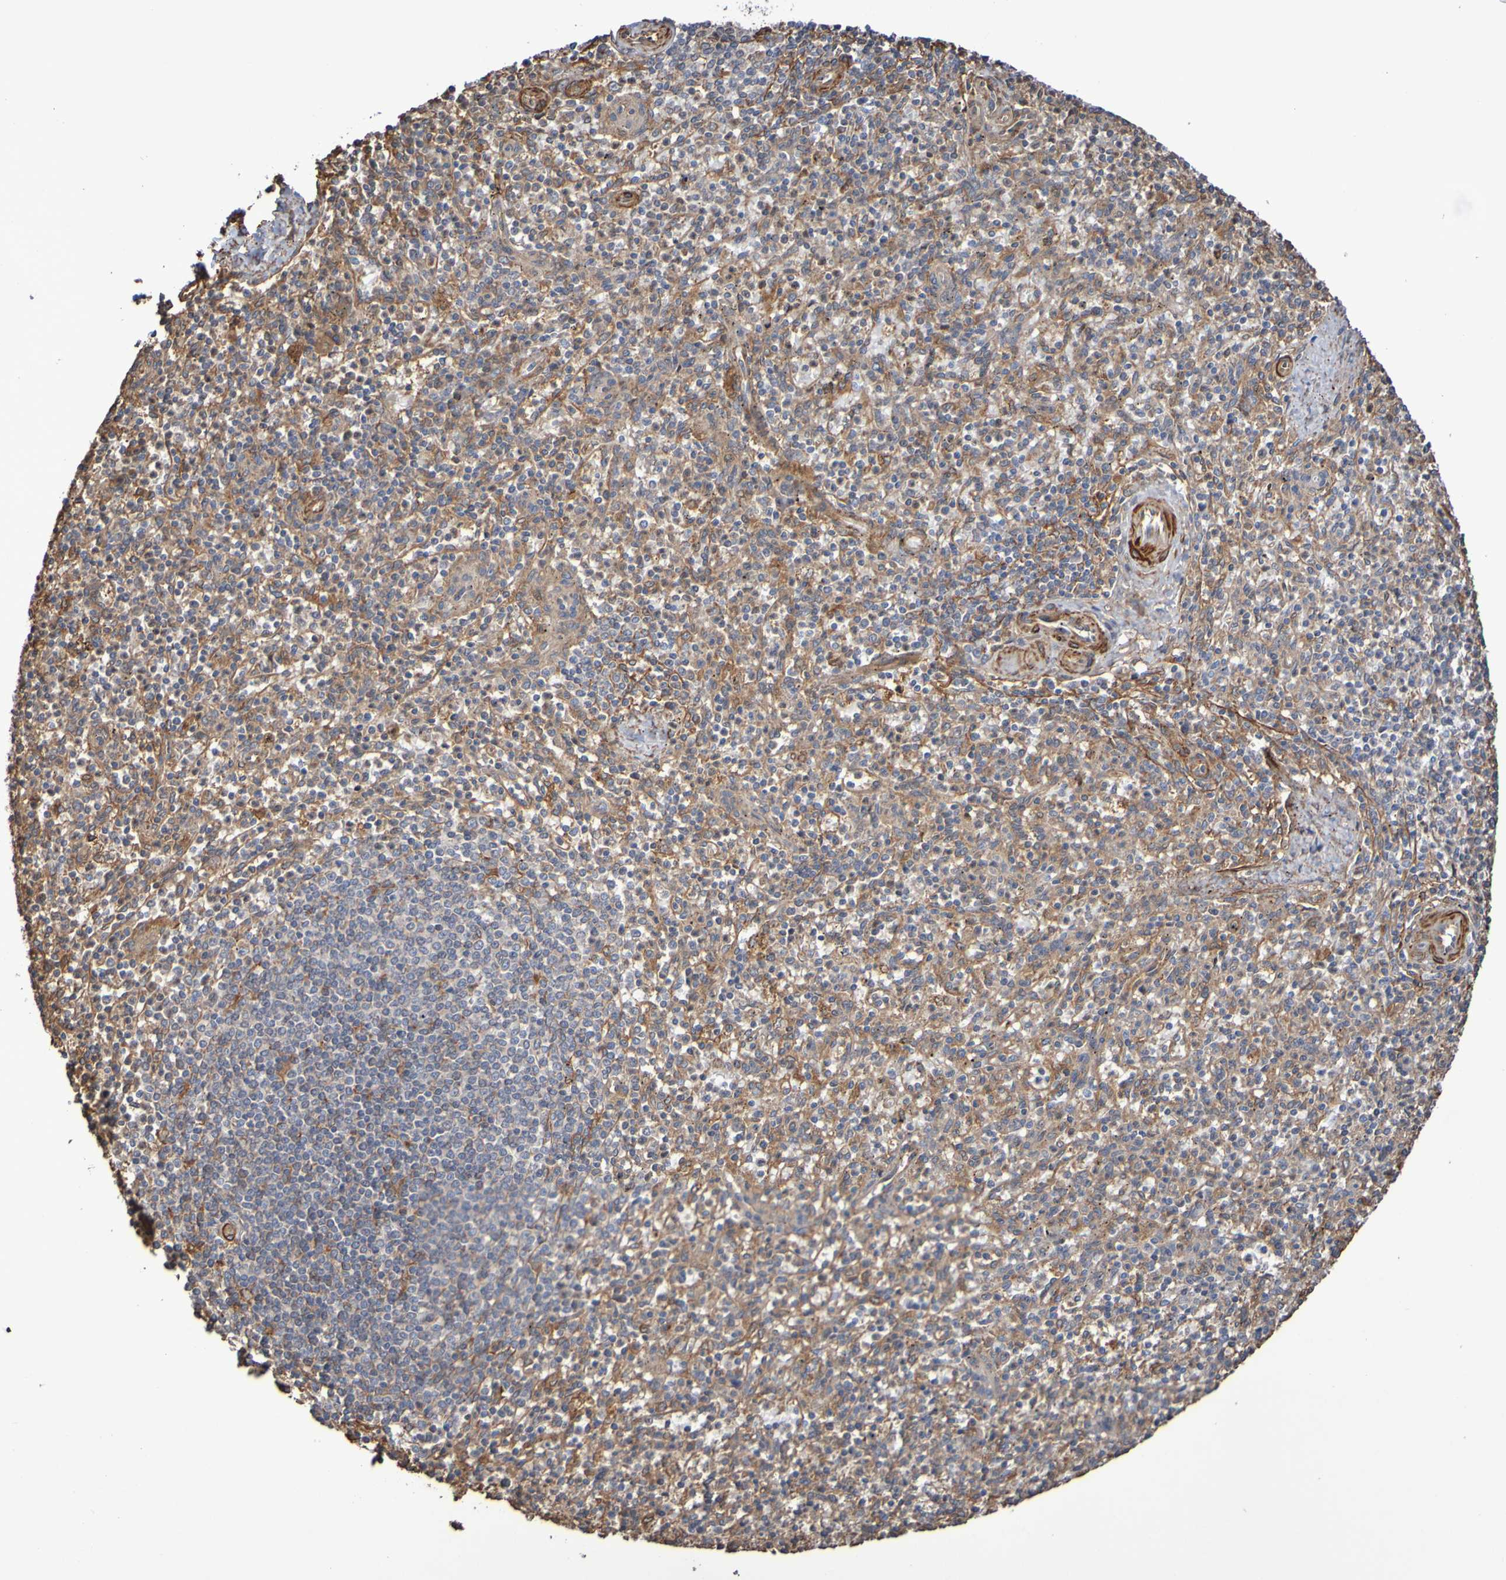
{"staining": {"intensity": "moderate", "quantity": "25%-75%", "location": "cytoplasmic/membranous"}, "tissue": "spleen", "cell_type": "Cells in red pulp", "image_type": "normal", "snomed": [{"axis": "morphology", "description": "Normal tissue, NOS"}, {"axis": "topography", "description": "Spleen"}], "caption": "IHC of unremarkable spleen displays medium levels of moderate cytoplasmic/membranous expression in approximately 25%-75% of cells in red pulp.", "gene": "RAB11A", "patient": {"sex": "male", "age": 72}}